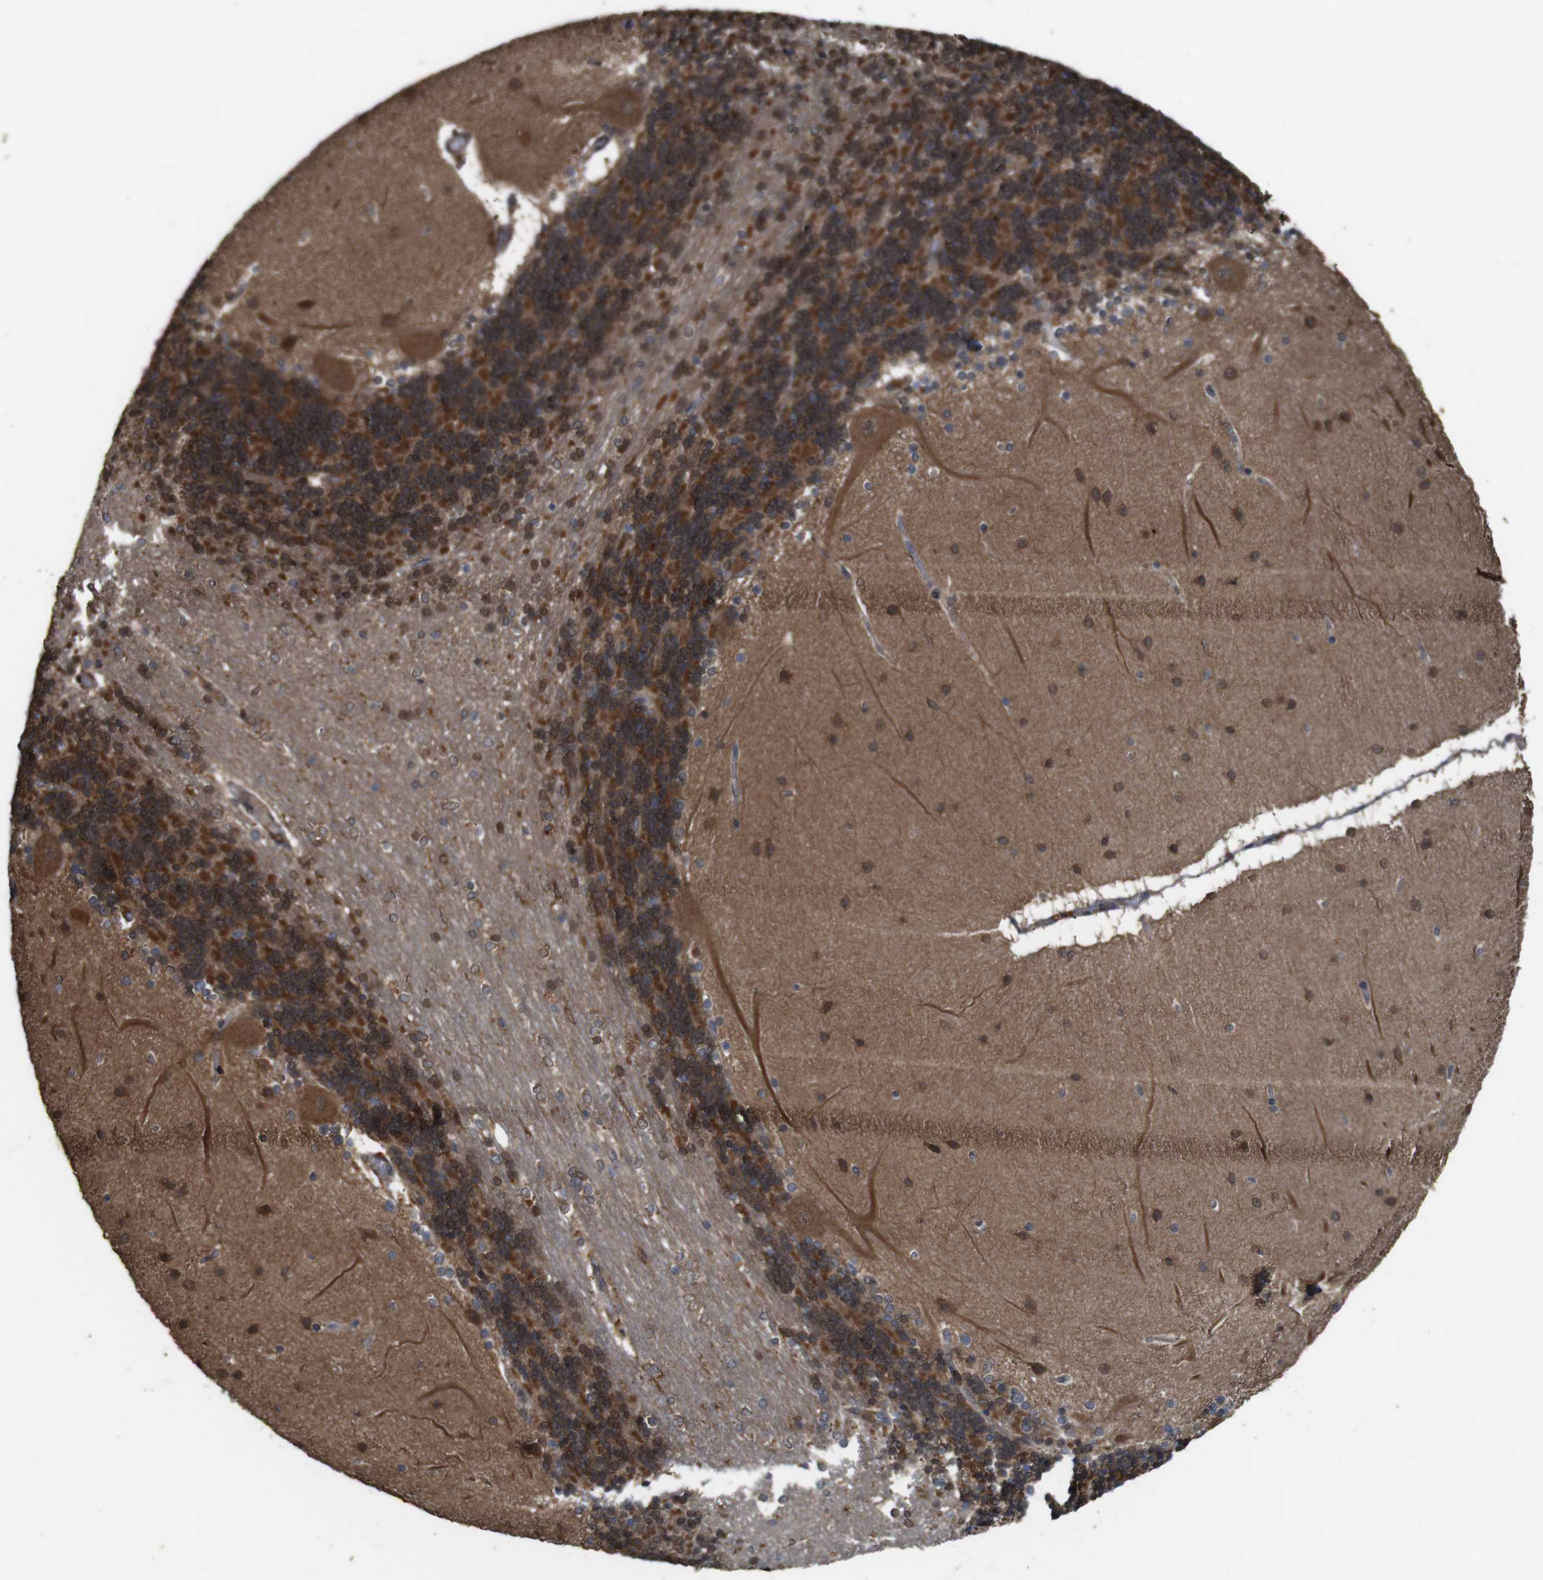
{"staining": {"intensity": "strong", "quantity": ">75%", "location": "cytoplasmic/membranous"}, "tissue": "cerebellum", "cell_type": "Cells in granular layer", "image_type": "normal", "snomed": [{"axis": "morphology", "description": "Normal tissue, NOS"}, {"axis": "topography", "description": "Cerebellum"}], "caption": "Cells in granular layer demonstrate high levels of strong cytoplasmic/membranous positivity in approximately >75% of cells in normal cerebellum.", "gene": "BAG4", "patient": {"sex": "female", "age": 54}}